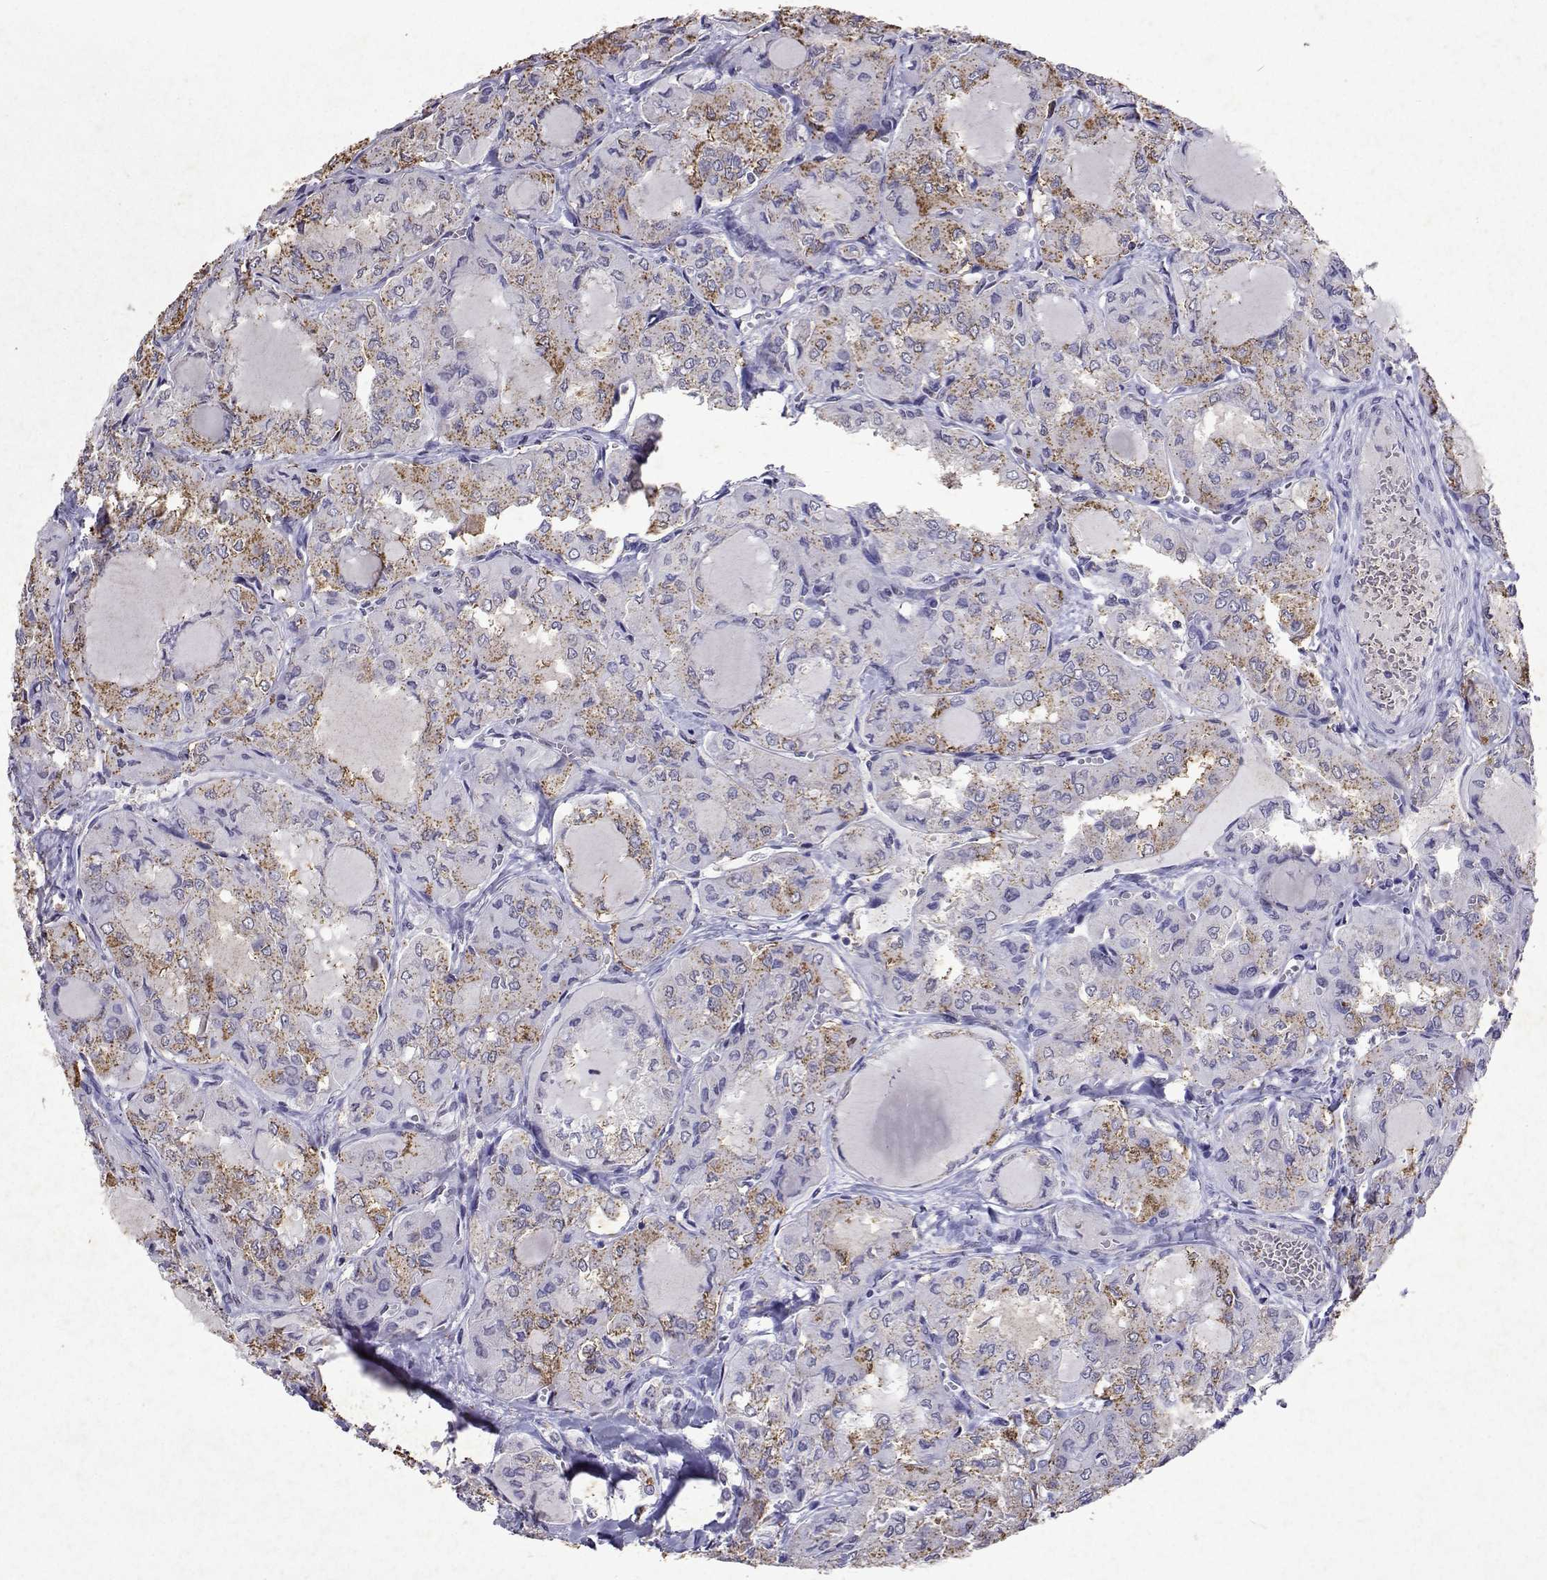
{"staining": {"intensity": "moderate", "quantity": "25%-75%", "location": "cytoplasmic/membranous"}, "tissue": "thyroid cancer", "cell_type": "Tumor cells", "image_type": "cancer", "snomed": [{"axis": "morphology", "description": "Papillary adenocarcinoma, NOS"}, {"axis": "topography", "description": "Thyroid gland"}], "caption": "Human papillary adenocarcinoma (thyroid) stained for a protein (brown) exhibits moderate cytoplasmic/membranous positive positivity in approximately 25%-75% of tumor cells.", "gene": "DUSP28", "patient": {"sex": "male", "age": 20}}